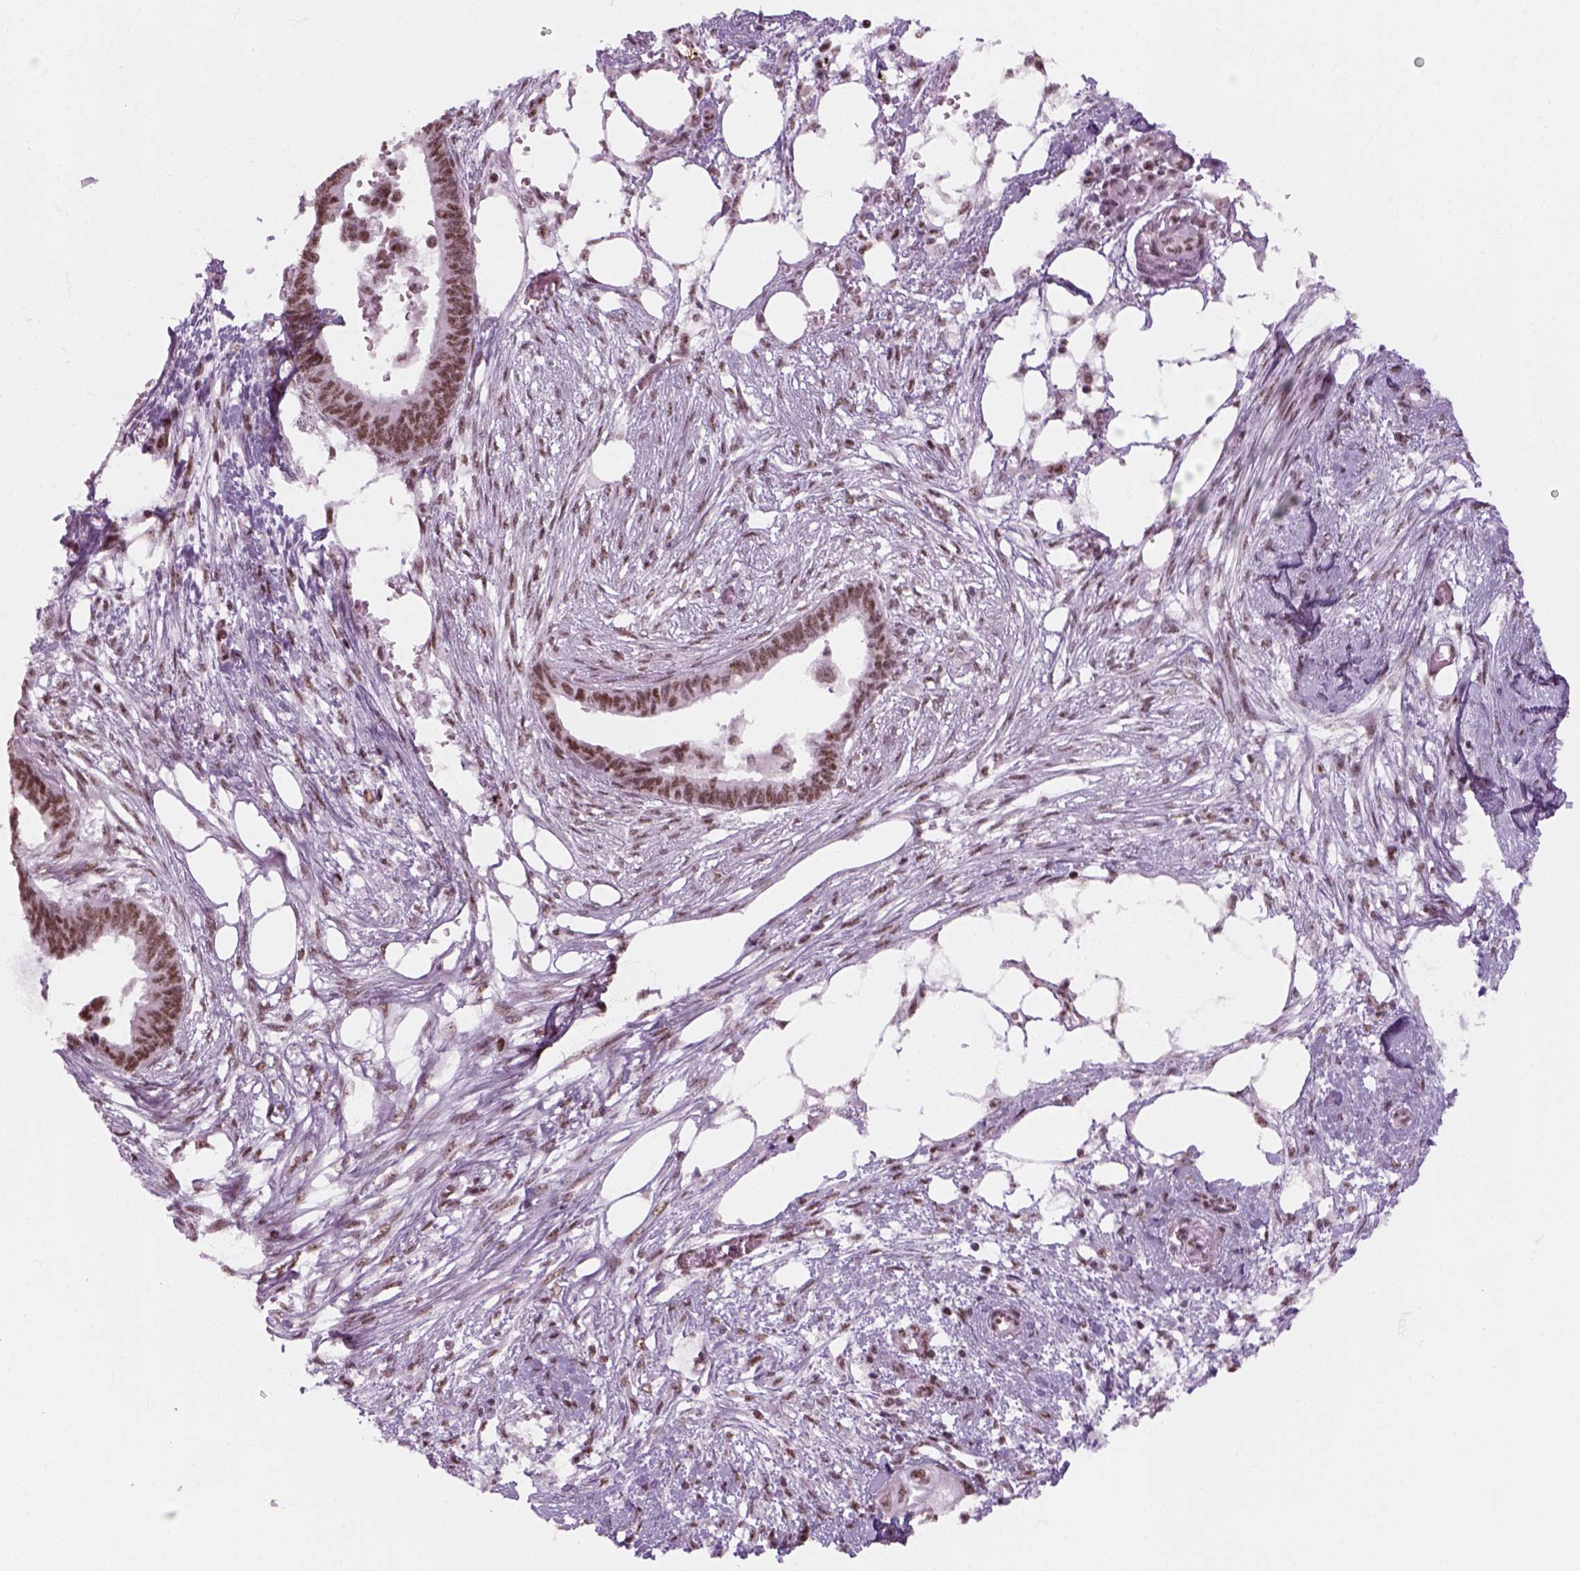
{"staining": {"intensity": "weak", "quantity": ">75%", "location": "nuclear"}, "tissue": "endometrial cancer", "cell_type": "Tumor cells", "image_type": "cancer", "snomed": [{"axis": "morphology", "description": "Adenocarcinoma, NOS"}, {"axis": "morphology", "description": "Adenocarcinoma, metastatic, NOS"}, {"axis": "topography", "description": "Adipose tissue"}, {"axis": "topography", "description": "Endometrium"}], "caption": "Tumor cells show low levels of weak nuclear positivity in about >75% of cells in human endometrial cancer (adenocarcinoma).", "gene": "GTF2F1", "patient": {"sex": "female", "age": 67}}